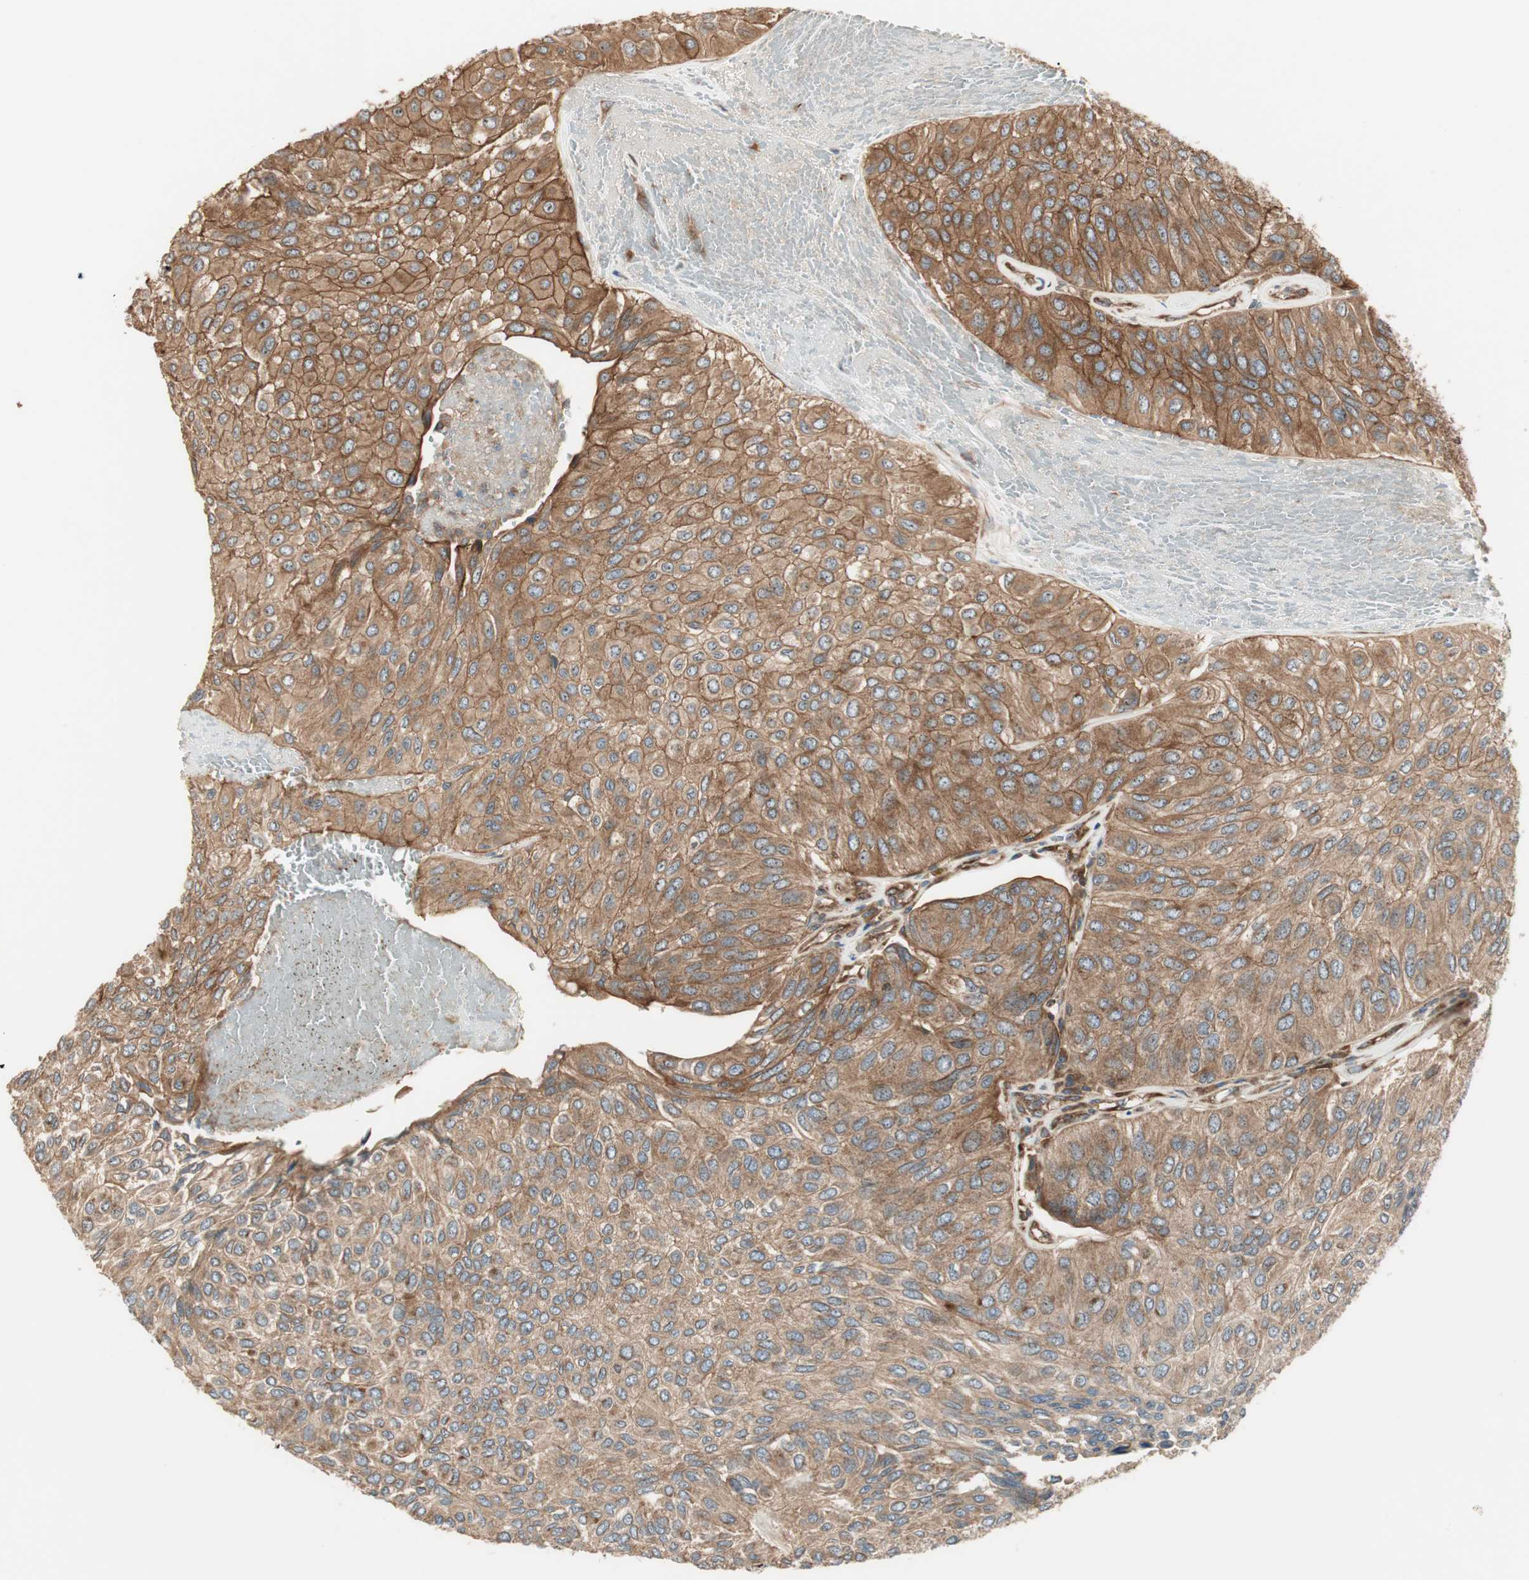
{"staining": {"intensity": "moderate", "quantity": ">75%", "location": "cytoplasmic/membranous"}, "tissue": "urothelial cancer", "cell_type": "Tumor cells", "image_type": "cancer", "snomed": [{"axis": "morphology", "description": "Urothelial carcinoma, High grade"}, {"axis": "topography", "description": "Urinary bladder"}], "caption": "Tumor cells display medium levels of moderate cytoplasmic/membranous staining in approximately >75% of cells in urothelial carcinoma (high-grade). (Stains: DAB in brown, nuclei in blue, Microscopy: brightfield microscopy at high magnification).", "gene": "CTTNBP2NL", "patient": {"sex": "male", "age": 66}}